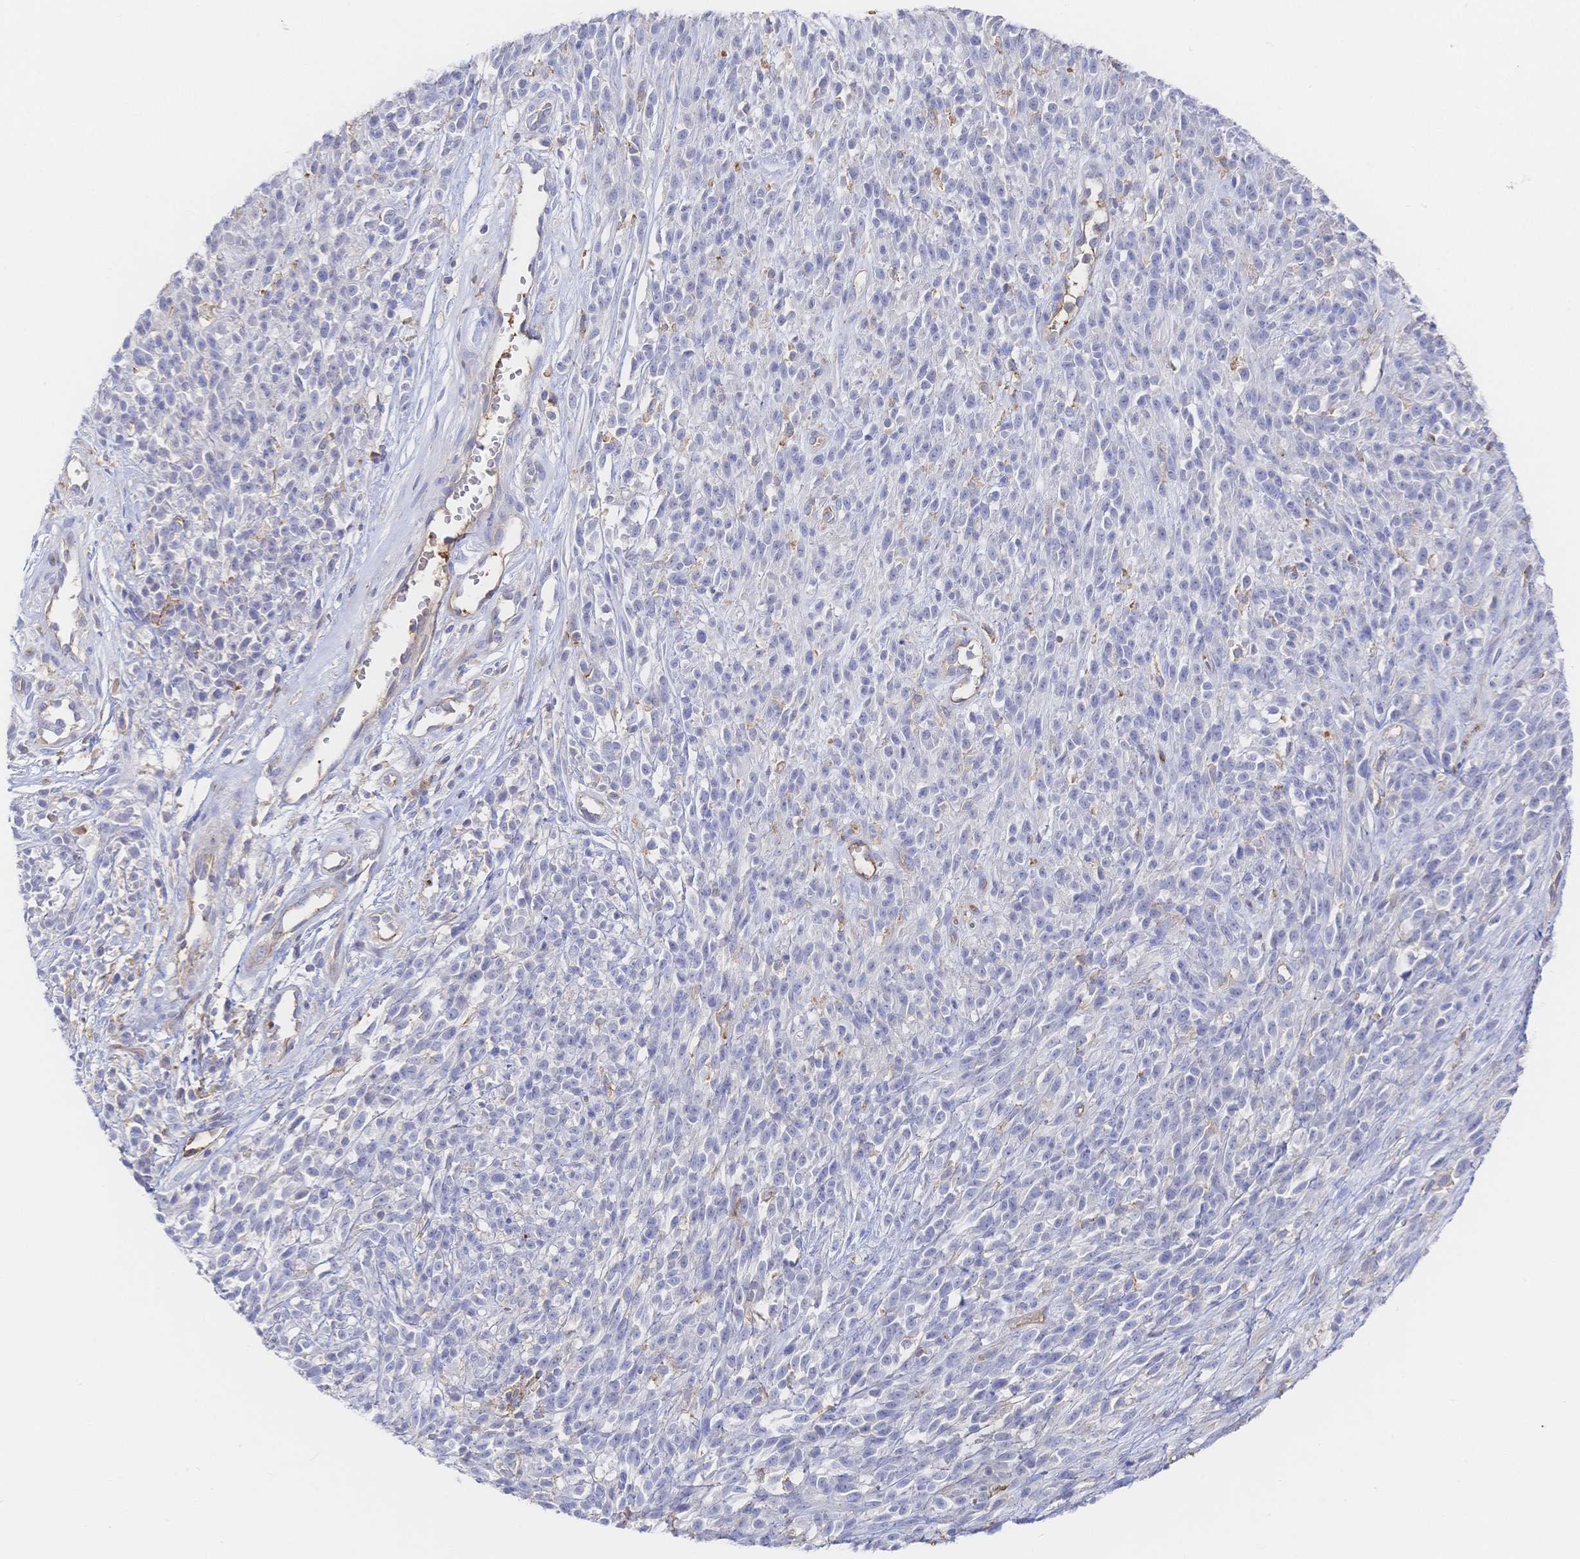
{"staining": {"intensity": "negative", "quantity": "none", "location": "none"}, "tissue": "melanoma", "cell_type": "Tumor cells", "image_type": "cancer", "snomed": [{"axis": "morphology", "description": "Malignant melanoma, NOS"}, {"axis": "topography", "description": "Skin"}, {"axis": "topography", "description": "Skin of trunk"}], "caption": "This is a histopathology image of immunohistochemistry (IHC) staining of malignant melanoma, which shows no positivity in tumor cells.", "gene": "F11R", "patient": {"sex": "male", "age": 74}}